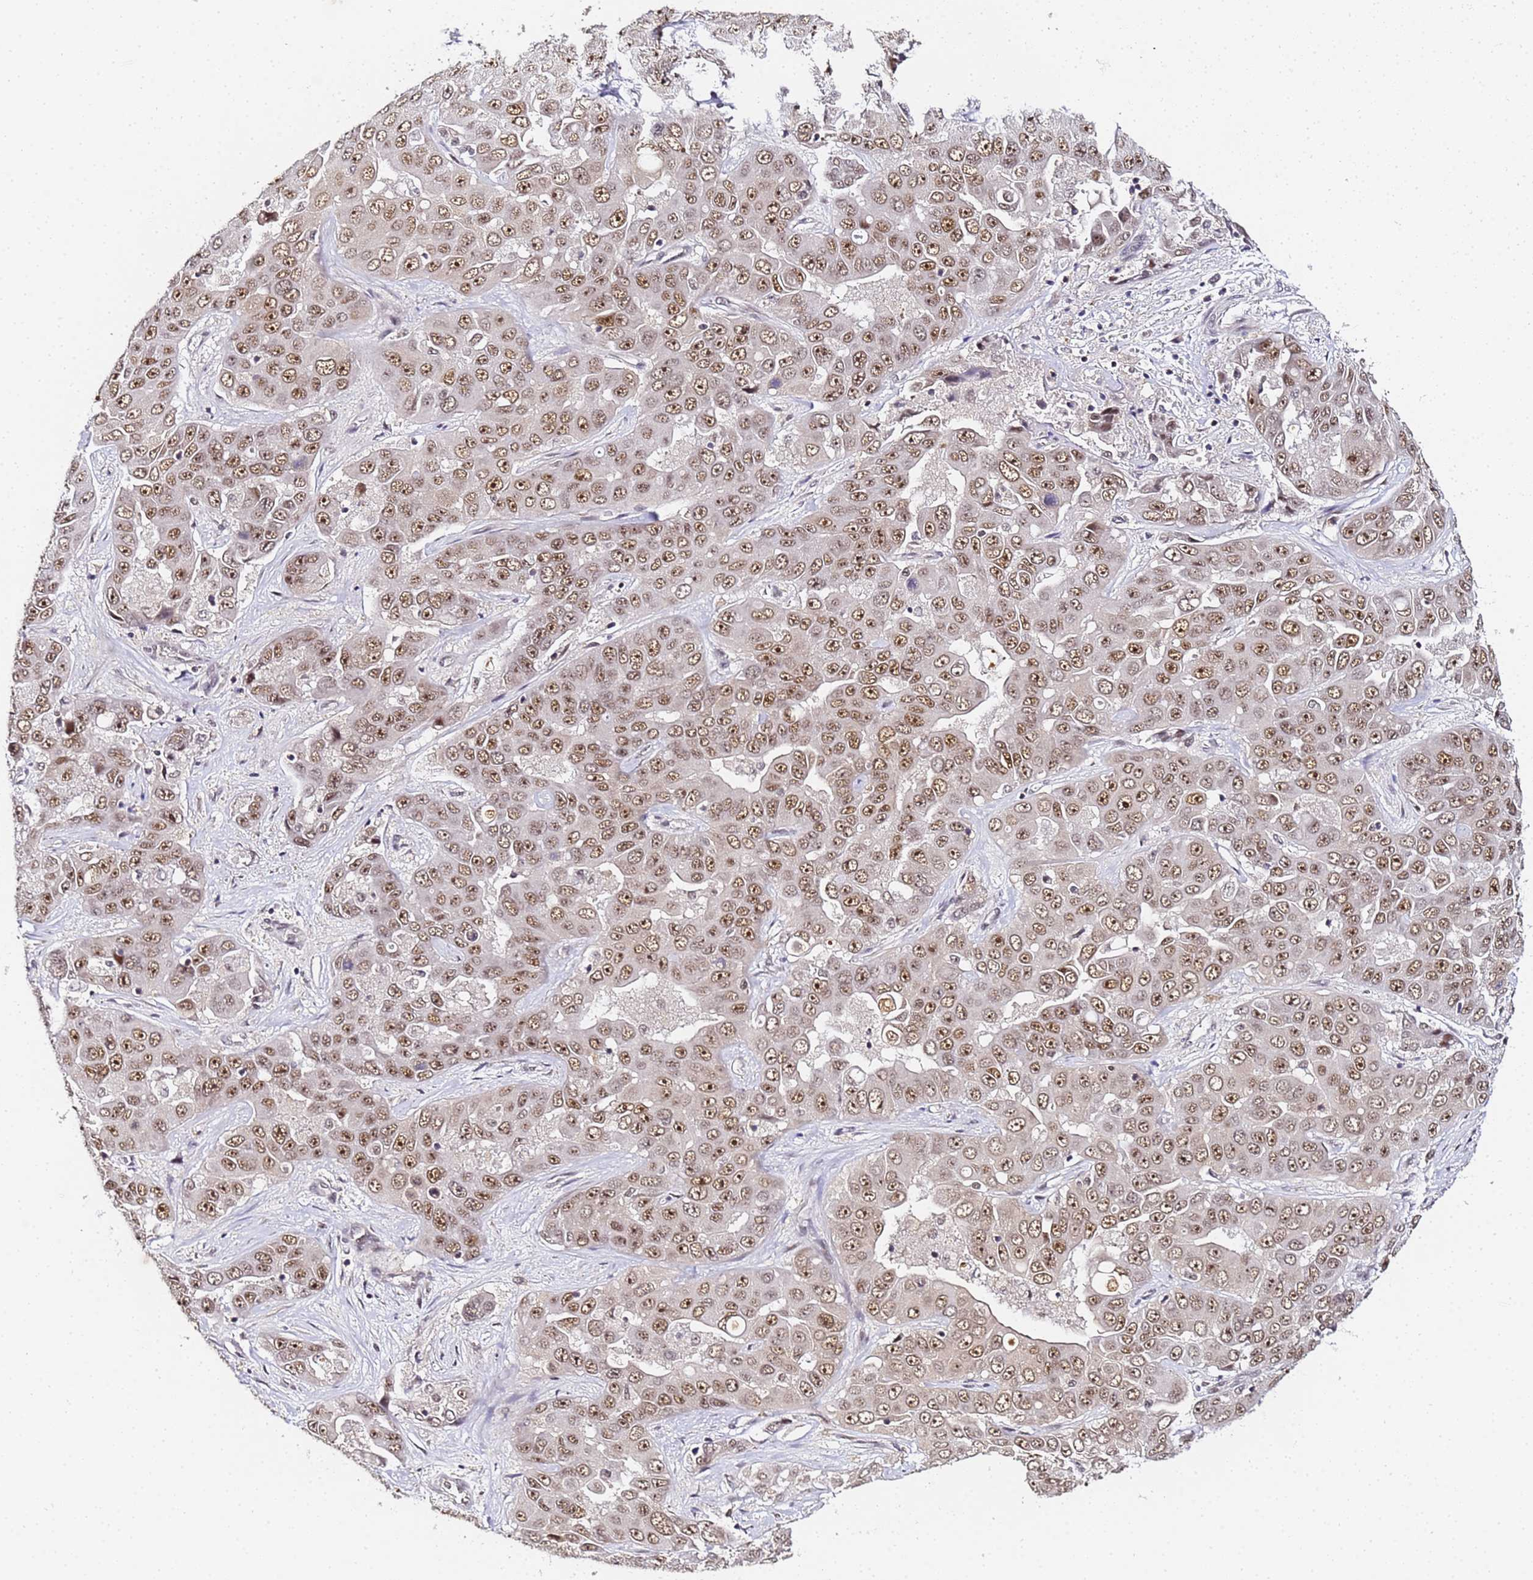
{"staining": {"intensity": "moderate", "quantity": ">75%", "location": "nuclear"}, "tissue": "liver cancer", "cell_type": "Tumor cells", "image_type": "cancer", "snomed": [{"axis": "morphology", "description": "Cholangiocarcinoma"}, {"axis": "topography", "description": "Liver"}], "caption": "Protein staining of cholangiocarcinoma (liver) tissue shows moderate nuclear staining in approximately >75% of tumor cells. Immunohistochemistry stains the protein of interest in brown and the nuclei are stained blue.", "gene": "LSM3", "patient": {"sex": "female", "age": 52}}